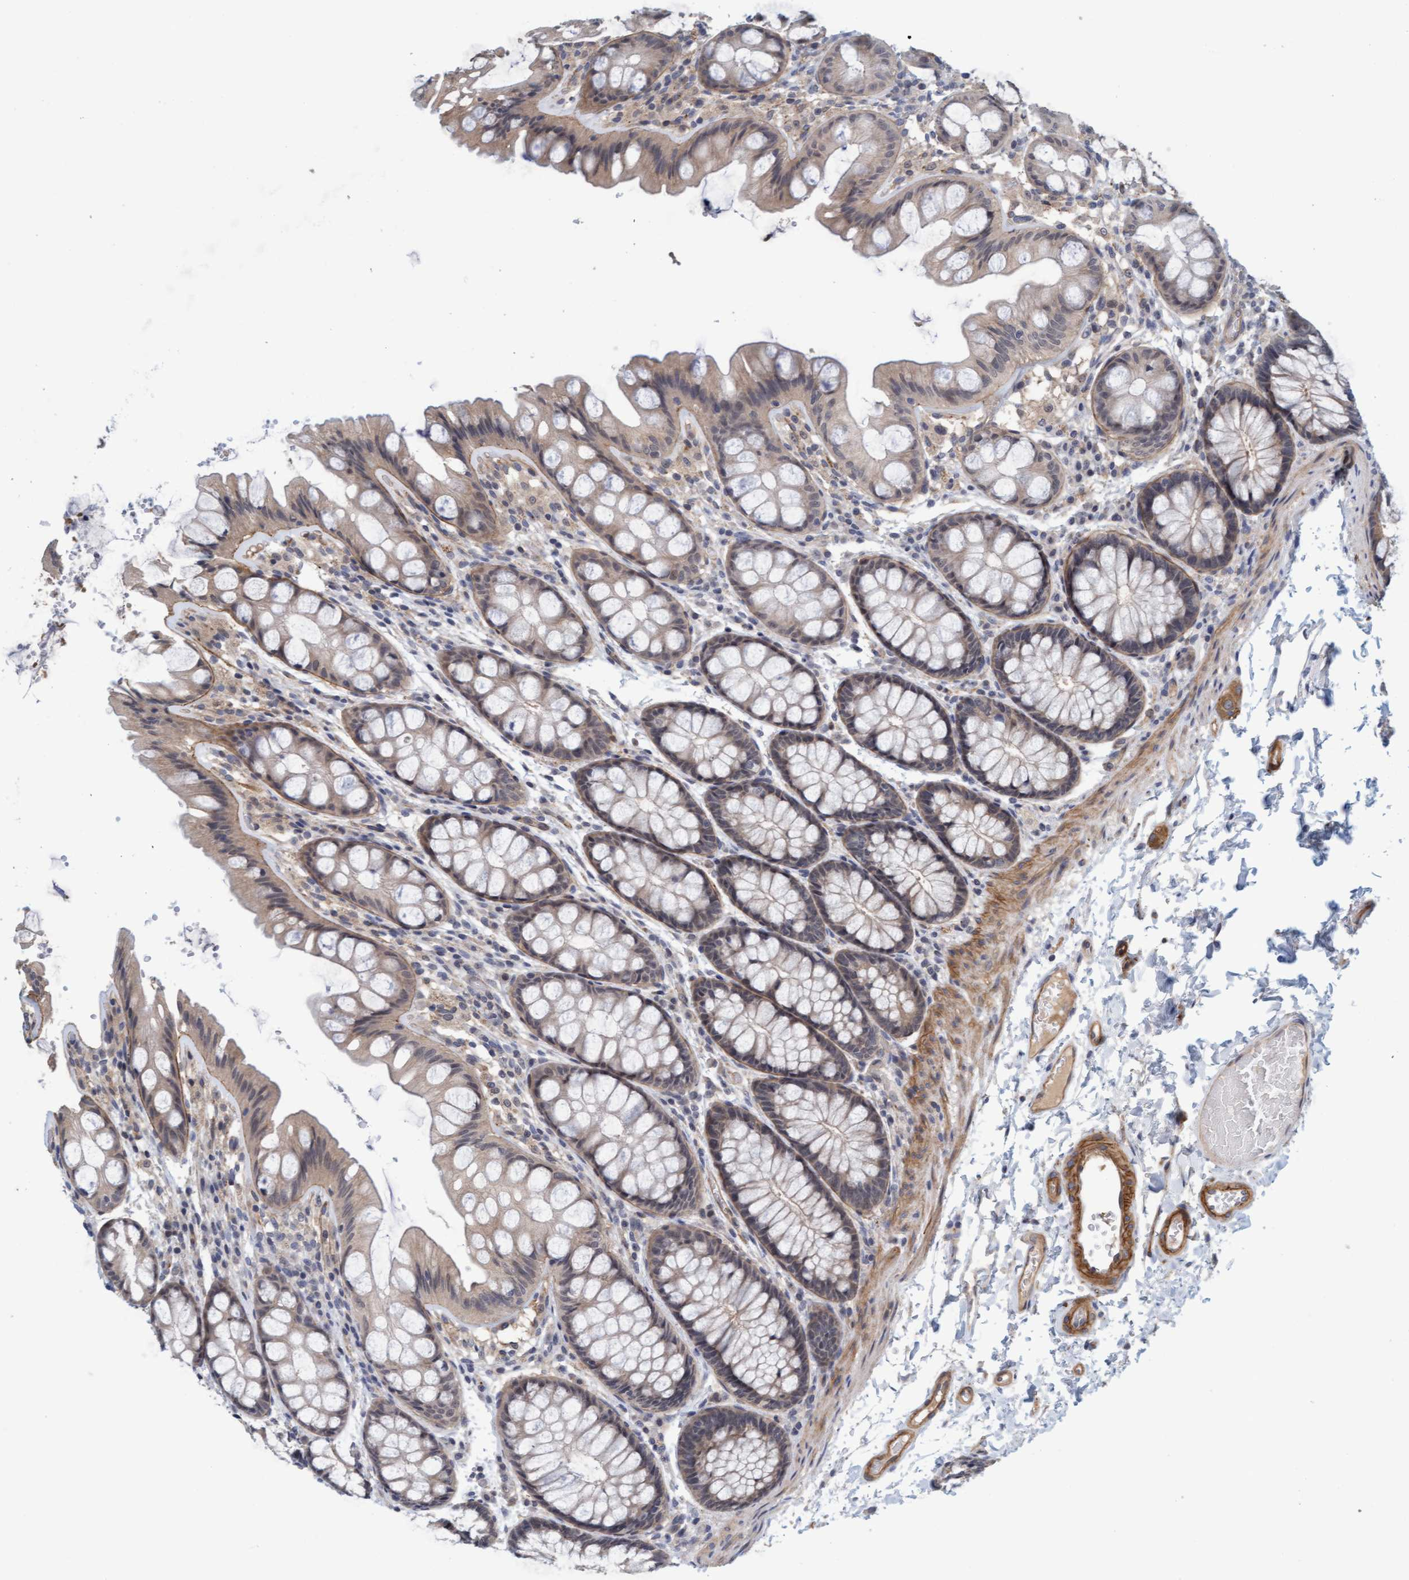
{"staining": {"intensity": "moderate", "quantity": ">75%", "location": "cytoplasmic/membranous"}, "tissue": "colon", "cell_type": "Endothelial cells", "image_type": "normal", "snomed": [{"axis": "morphology", "description": "Normal tissue, NOS"}, {"axis": "topography", "description": "Colon"}], "caption": "Colon was stained to show a protein in brown. There is medium levels of moderate cytoplasmic/membranous positivity in approximately >75% of endothelial cells.", "gene": "TSTD2", "patient": {"sex": "male", "age": 47}}